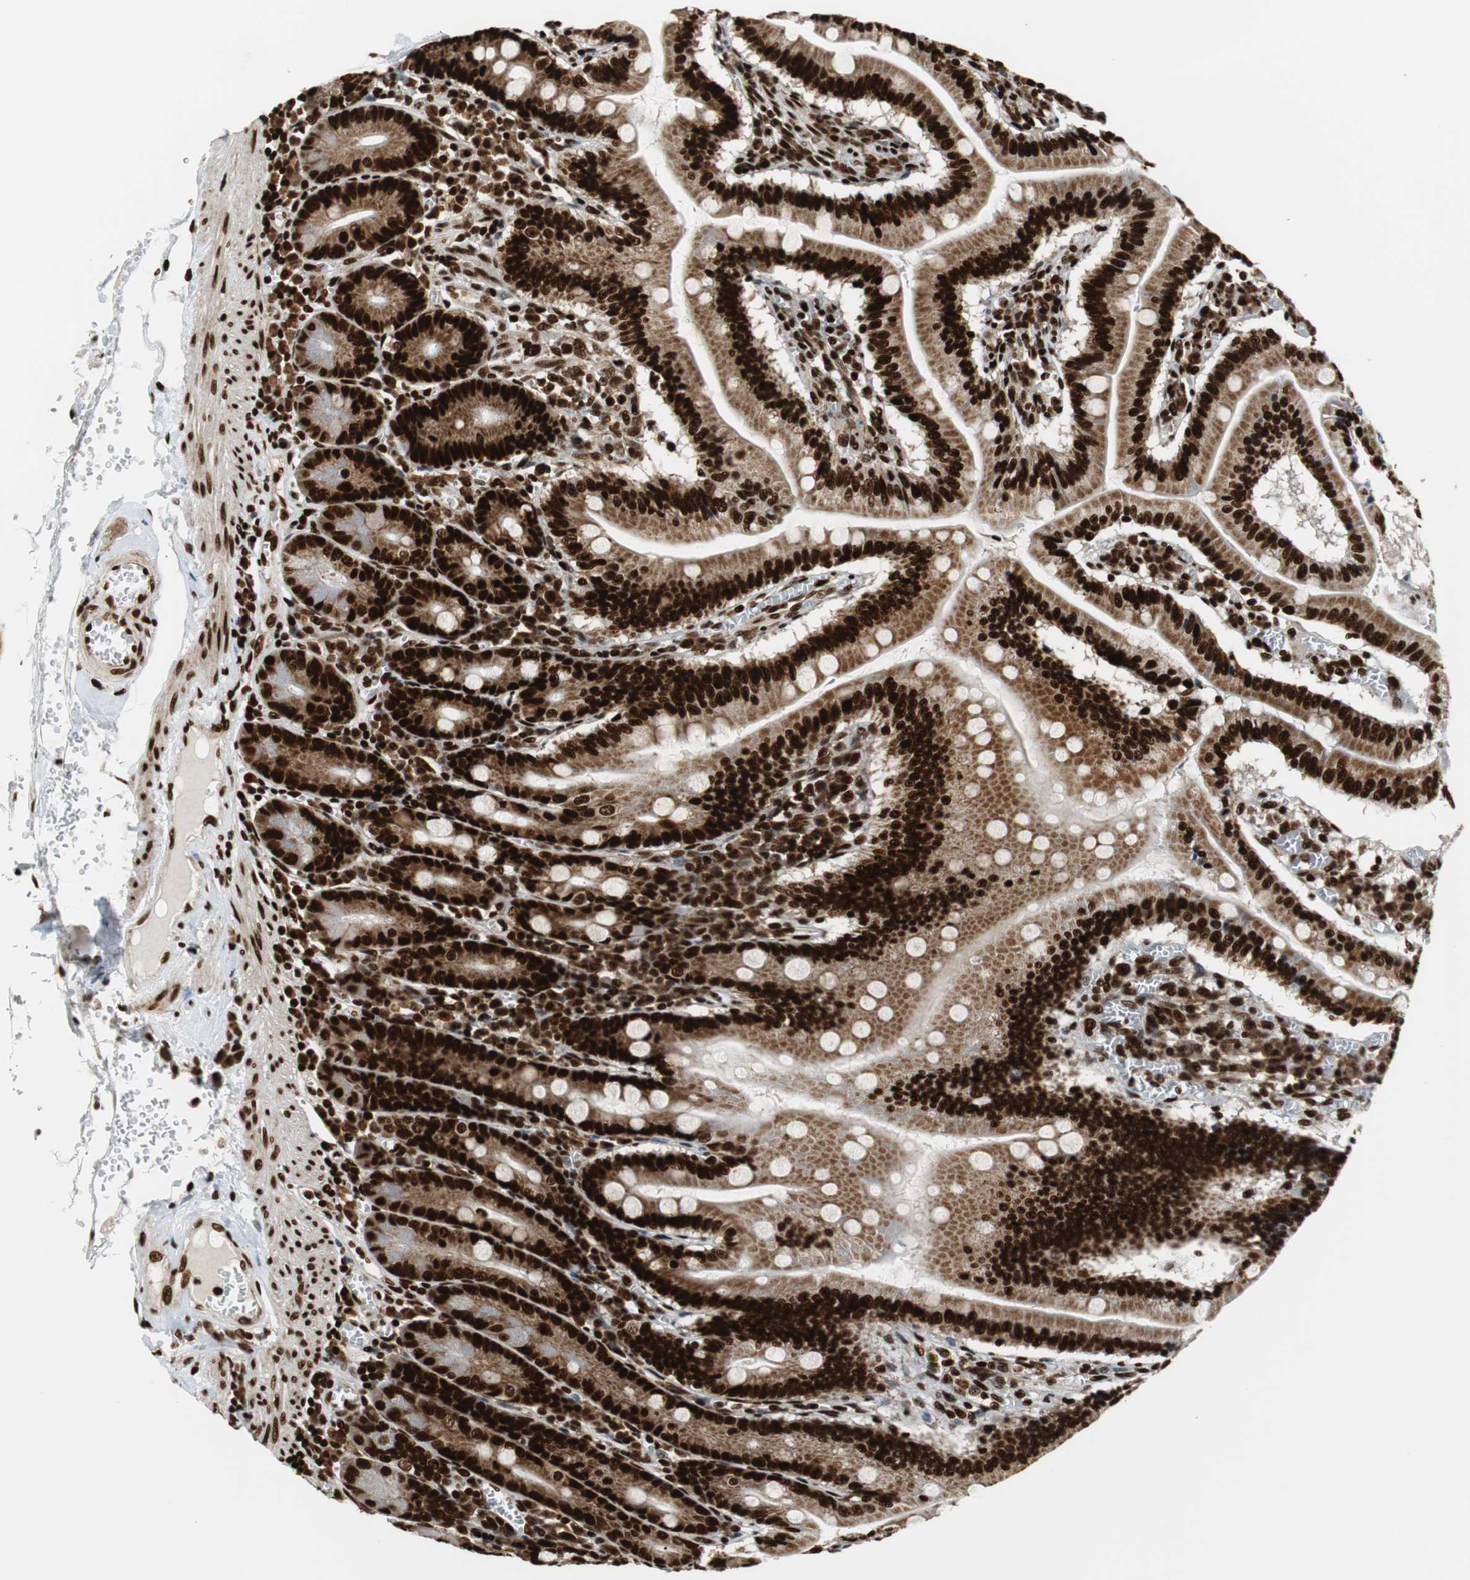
{"staining": {"intensity": "strong", "quantity": ">75%", "location": "cytoplasmic/membranous,nuclear"}, "tissue": "small intestine", "cell_type": "Glandular cells", "image_type": "normal", "snomed": [{"axis": "morphology", "description": "Normal tissue, NOS"}, {"axis": "topography", "description": "Small intestine"}], "caption": "Unremarkable small intestine demonstrates strong cytoplasmic/membranous,nuclear staining in about >75% of glandular cells, visualized by immunohistochemistry. The staining was performed using DAB, with brown indicating positive protein expression. Nuclei are stained blue with hematoxylin.", "gene": "HDAC1", "patient": {"sex": "male", "age": 71}}